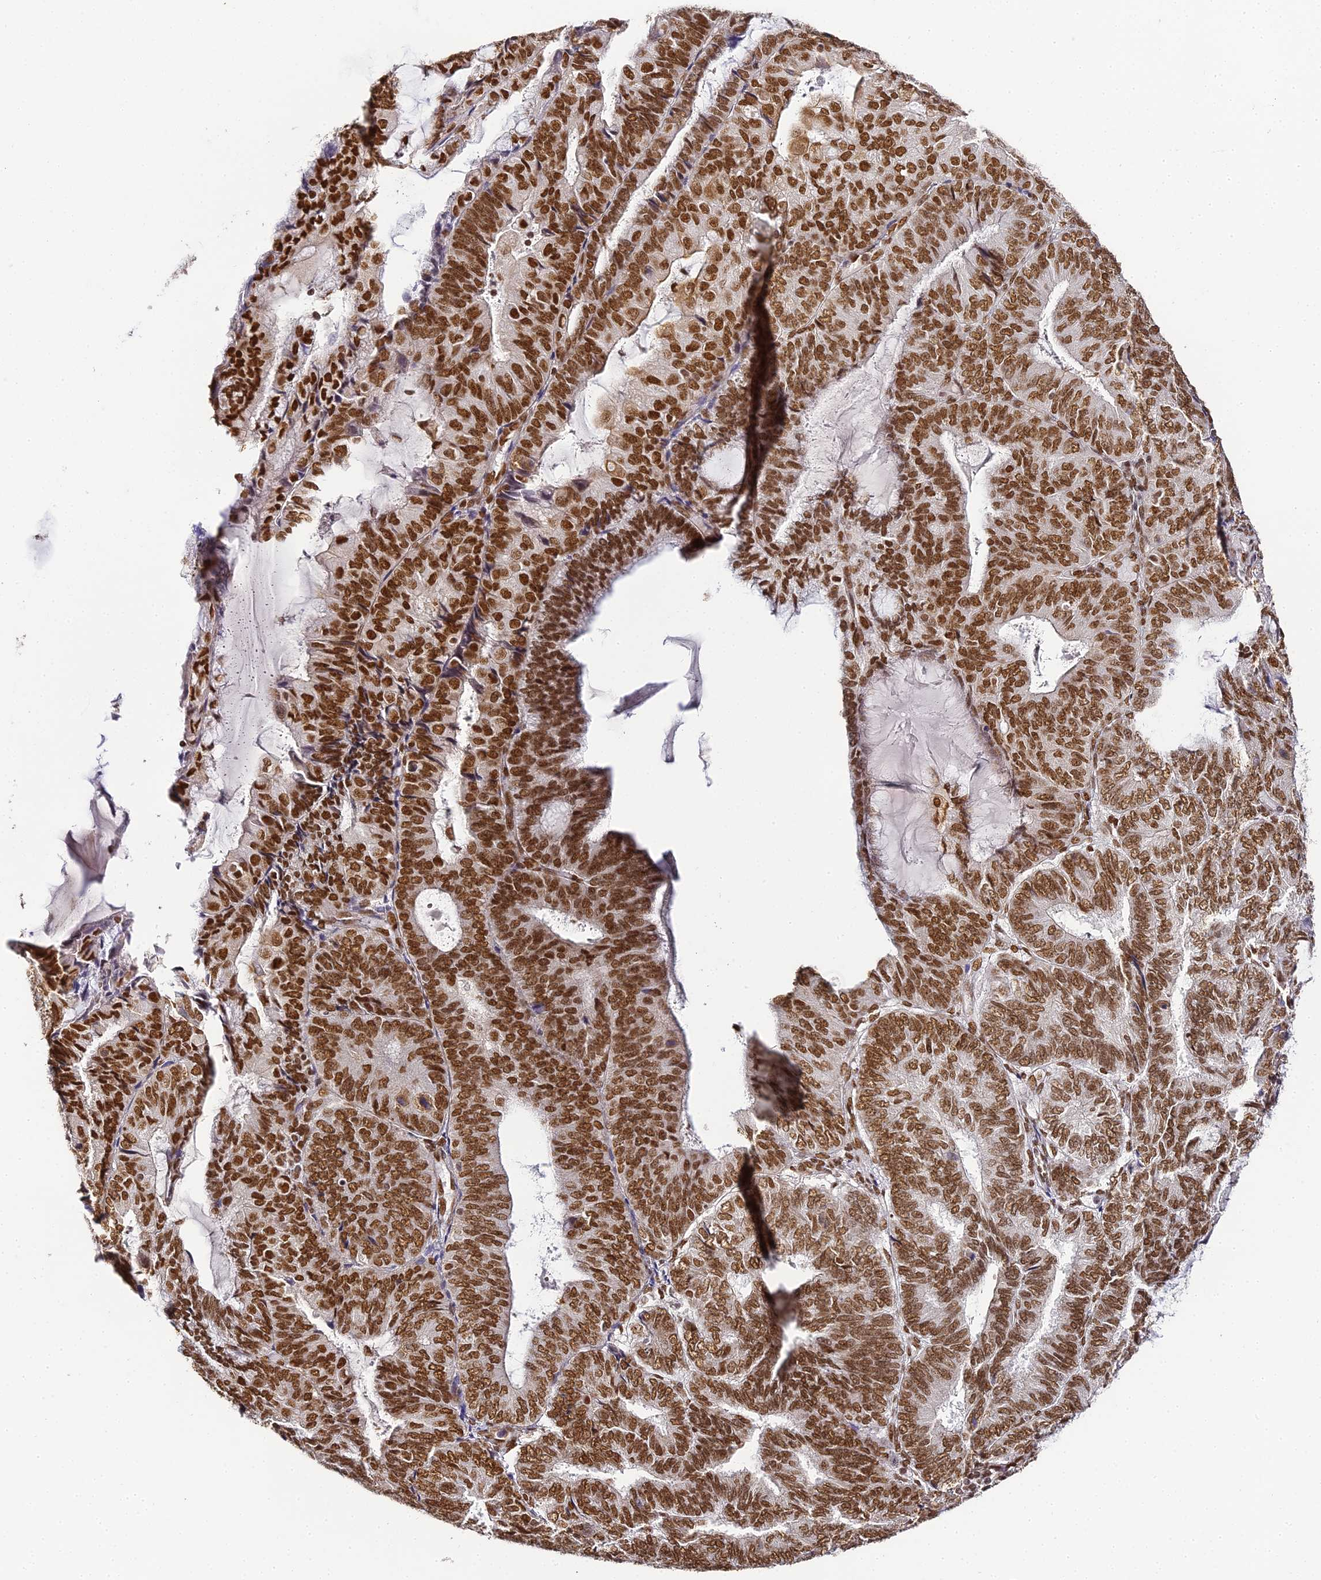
{"staining": {"intensity": "strong", "quantity": ">75%", "location": "nuclear"}, "tissue": "endometrial cancer", "cell_type": "Tumor cells", "image_type": "cancer", "snomed": [{"axis": "morphology", "description": "Adenocarcinoma, NOS"}, {"axis": "topography", "description": "Endometrium"}], "caption": "Human endometrial cancer stained with a brown dye exhibits strong nuclear positive positivity in approximately >75% of tumor cells.", "gene": "HNRNPA1", "patient": {"sex": "female", "age": 81}}